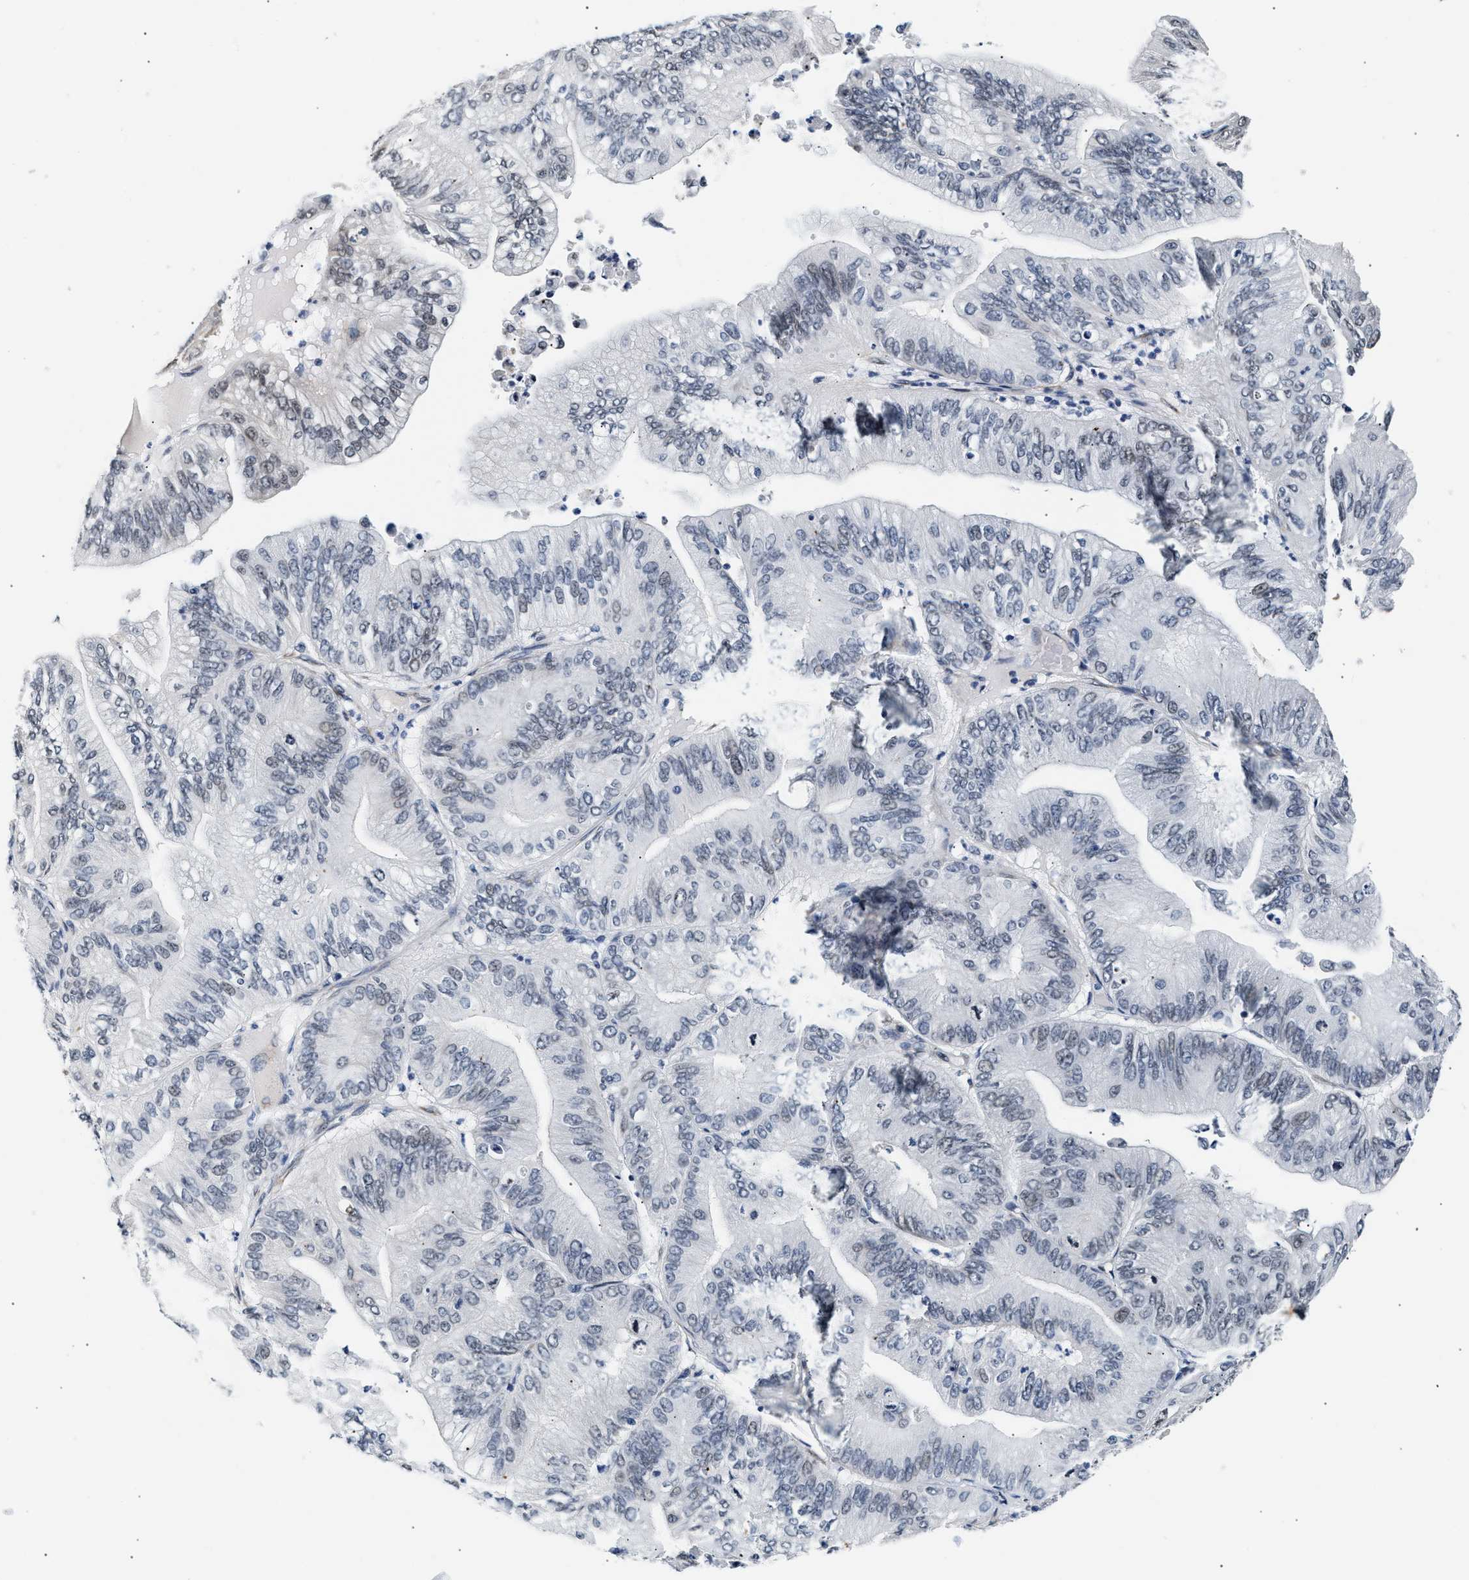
{"staining": {"intensity": "negative", "quantity": "none", "location": "none"}, "tissue": "ovarian cancer", "cell_type": "Tumor cells", "image_type": "cancer", "snomed": [{"axis": "morphology", "description": "Cystadenocarcinoma, mucinous, NOS"}, {"axis": "topography", "description": "Ovary"}], "caption": "The photomicrograph reveals no significant expression in tumor cells of mucinous cystadenocarcinoma (ovarian).", "gene": "THOC1", "patient": {"sex": "female", "age": 61}}